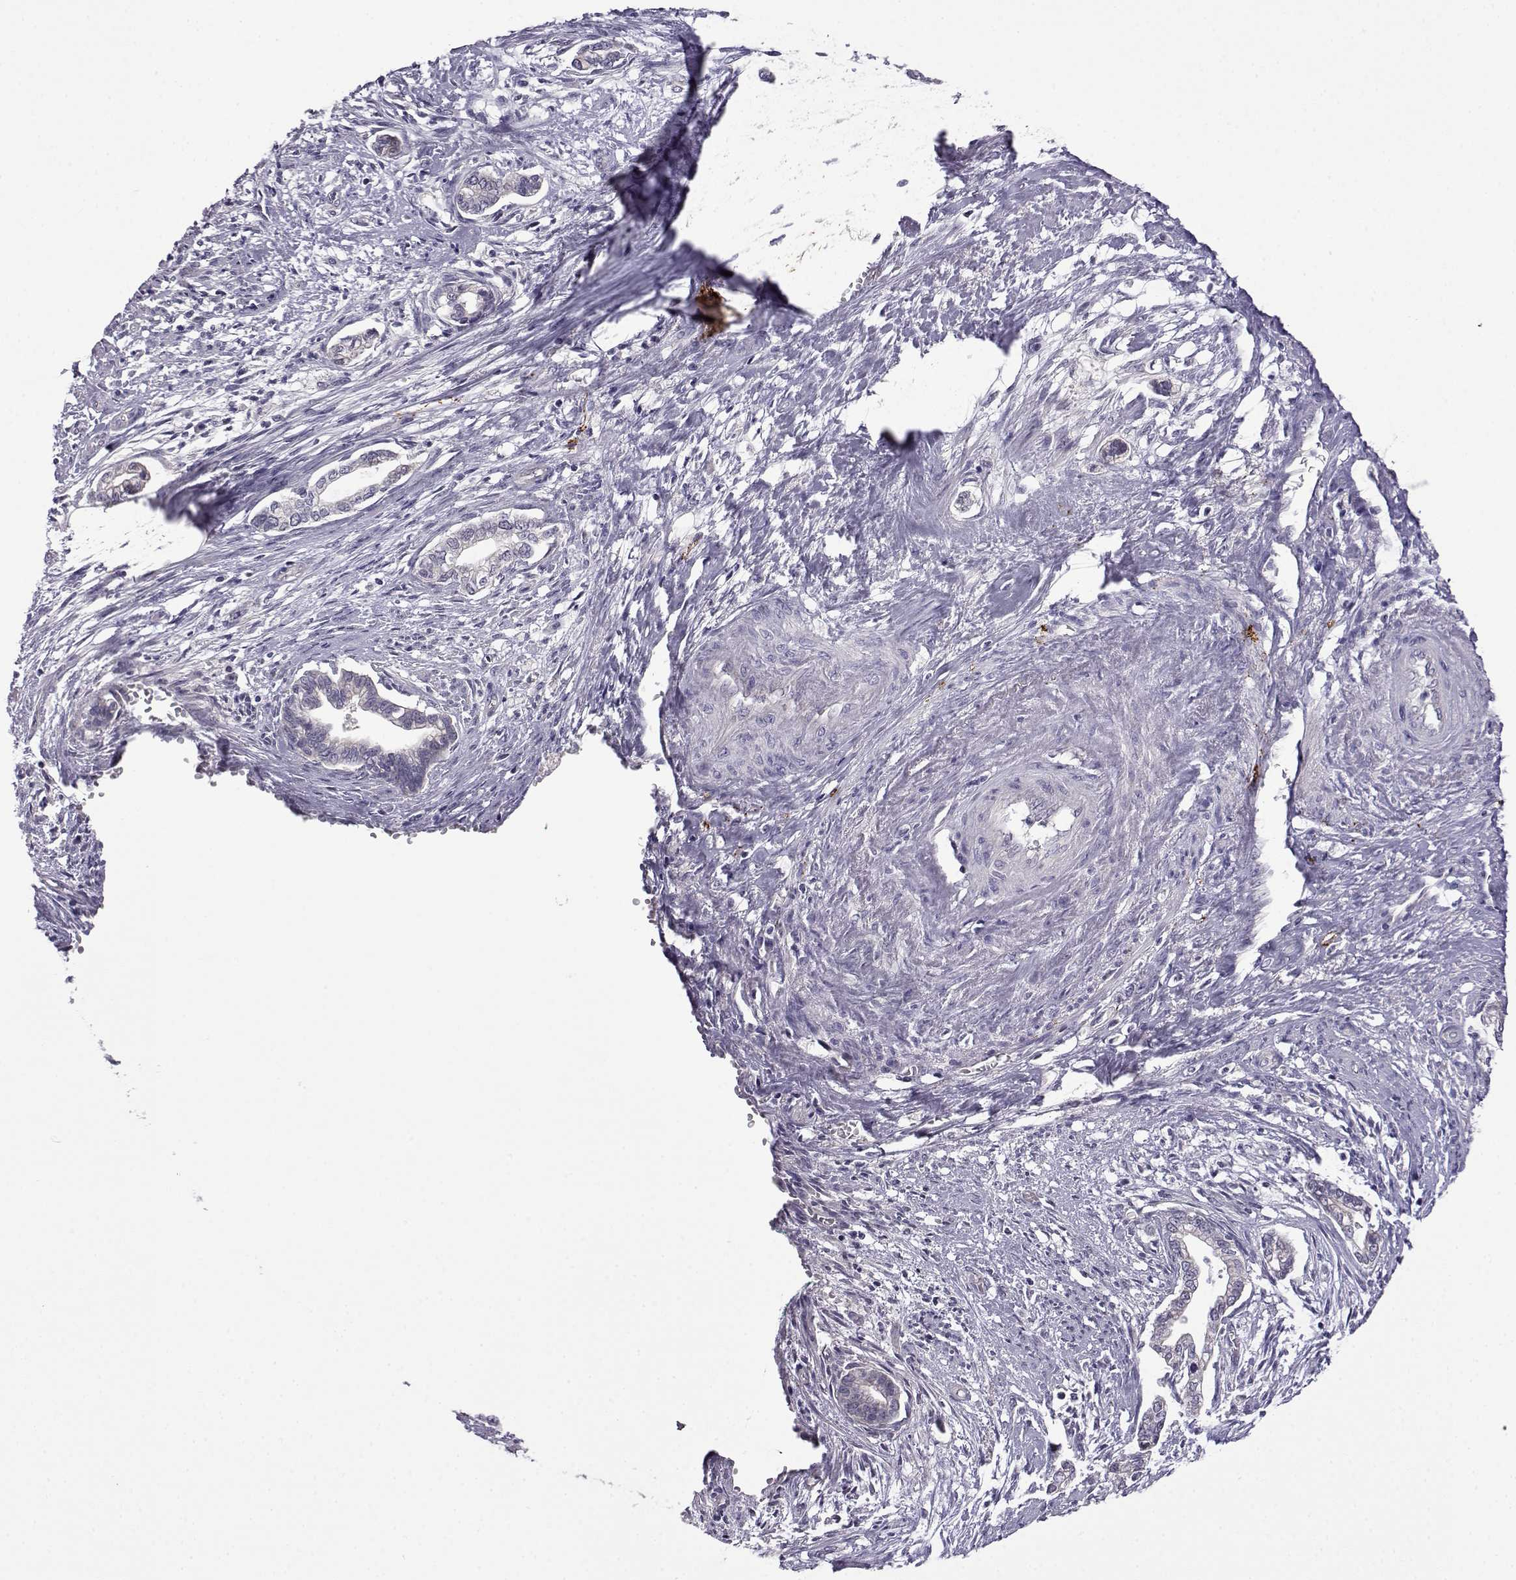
{"staining": {"intensity": "negative", "quantity": "none", "location": "none"}, "tissue": "cervical cancer", "cell_type": "Tumor cells", "image_type": "cancer", "snomed": [{"axis": "morphology", "description": "Adenocarcinoma, NOS"}, {"axis": "topography", "description": "Cervix"}], "caption": "Tumor cells show no significant protein positivity in cervical cancer.", "gene": "VGF", "patient": {"sex": "female", "age": 62}}